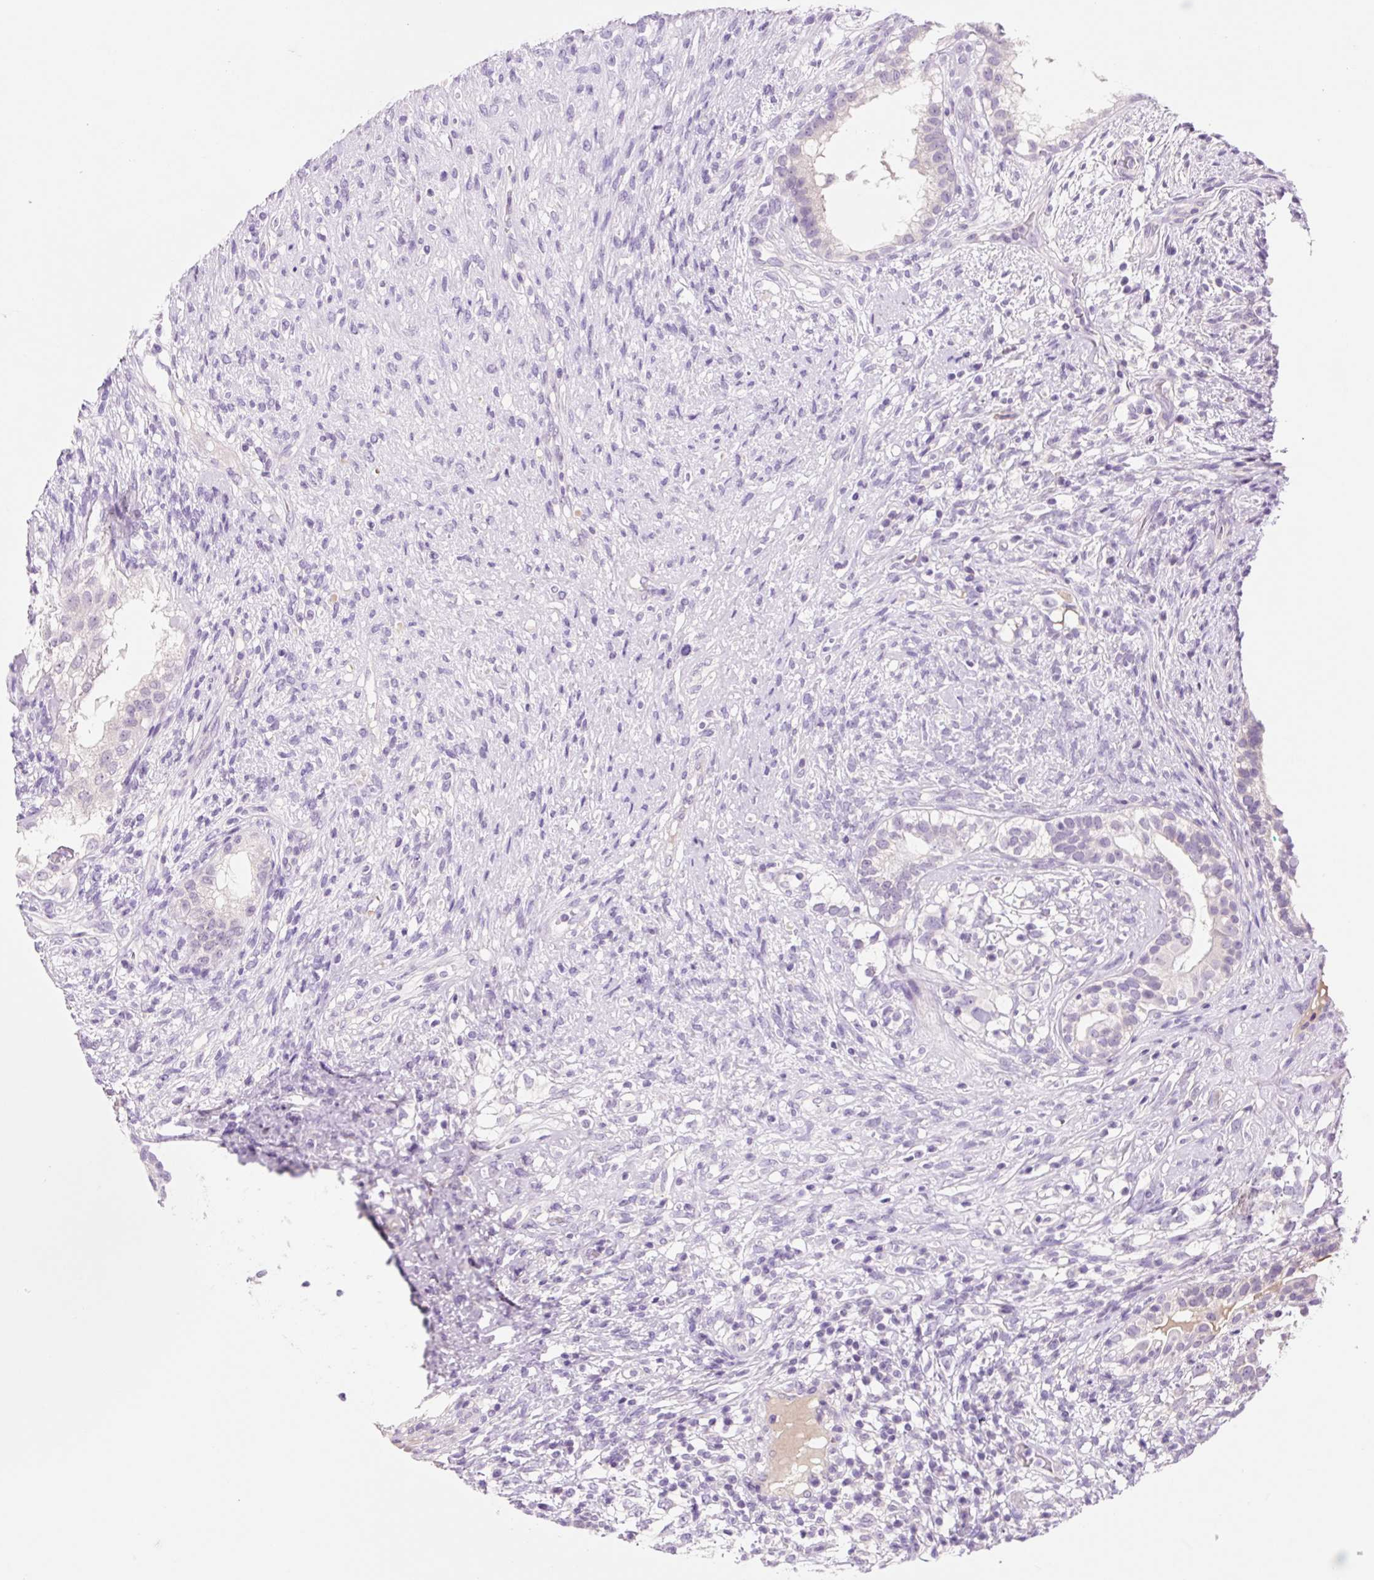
{"staining": {"intensity": "negative", "quantity": "none", "location": "none"}, "tissue": "testis cancer", "cell_type": "Tumor cells", "image_type": "cancer", "snomed": [{"axis": "morphology", "description": "Seminoma, NOS"}, {"axis": "morphology", "description": "Carcinoma, Embryonal, NOS"}, {"axis": "topography", "description": "Testis"}], "caption": "An IHC micrograph of seminoma (testis) is shown. There is no staining in tumor cells of seminoma (testis). (IHC, brightfield microscopy, high magnification).", "gene": "CELF6", "patient": {"sex": "male", "age": 41}}